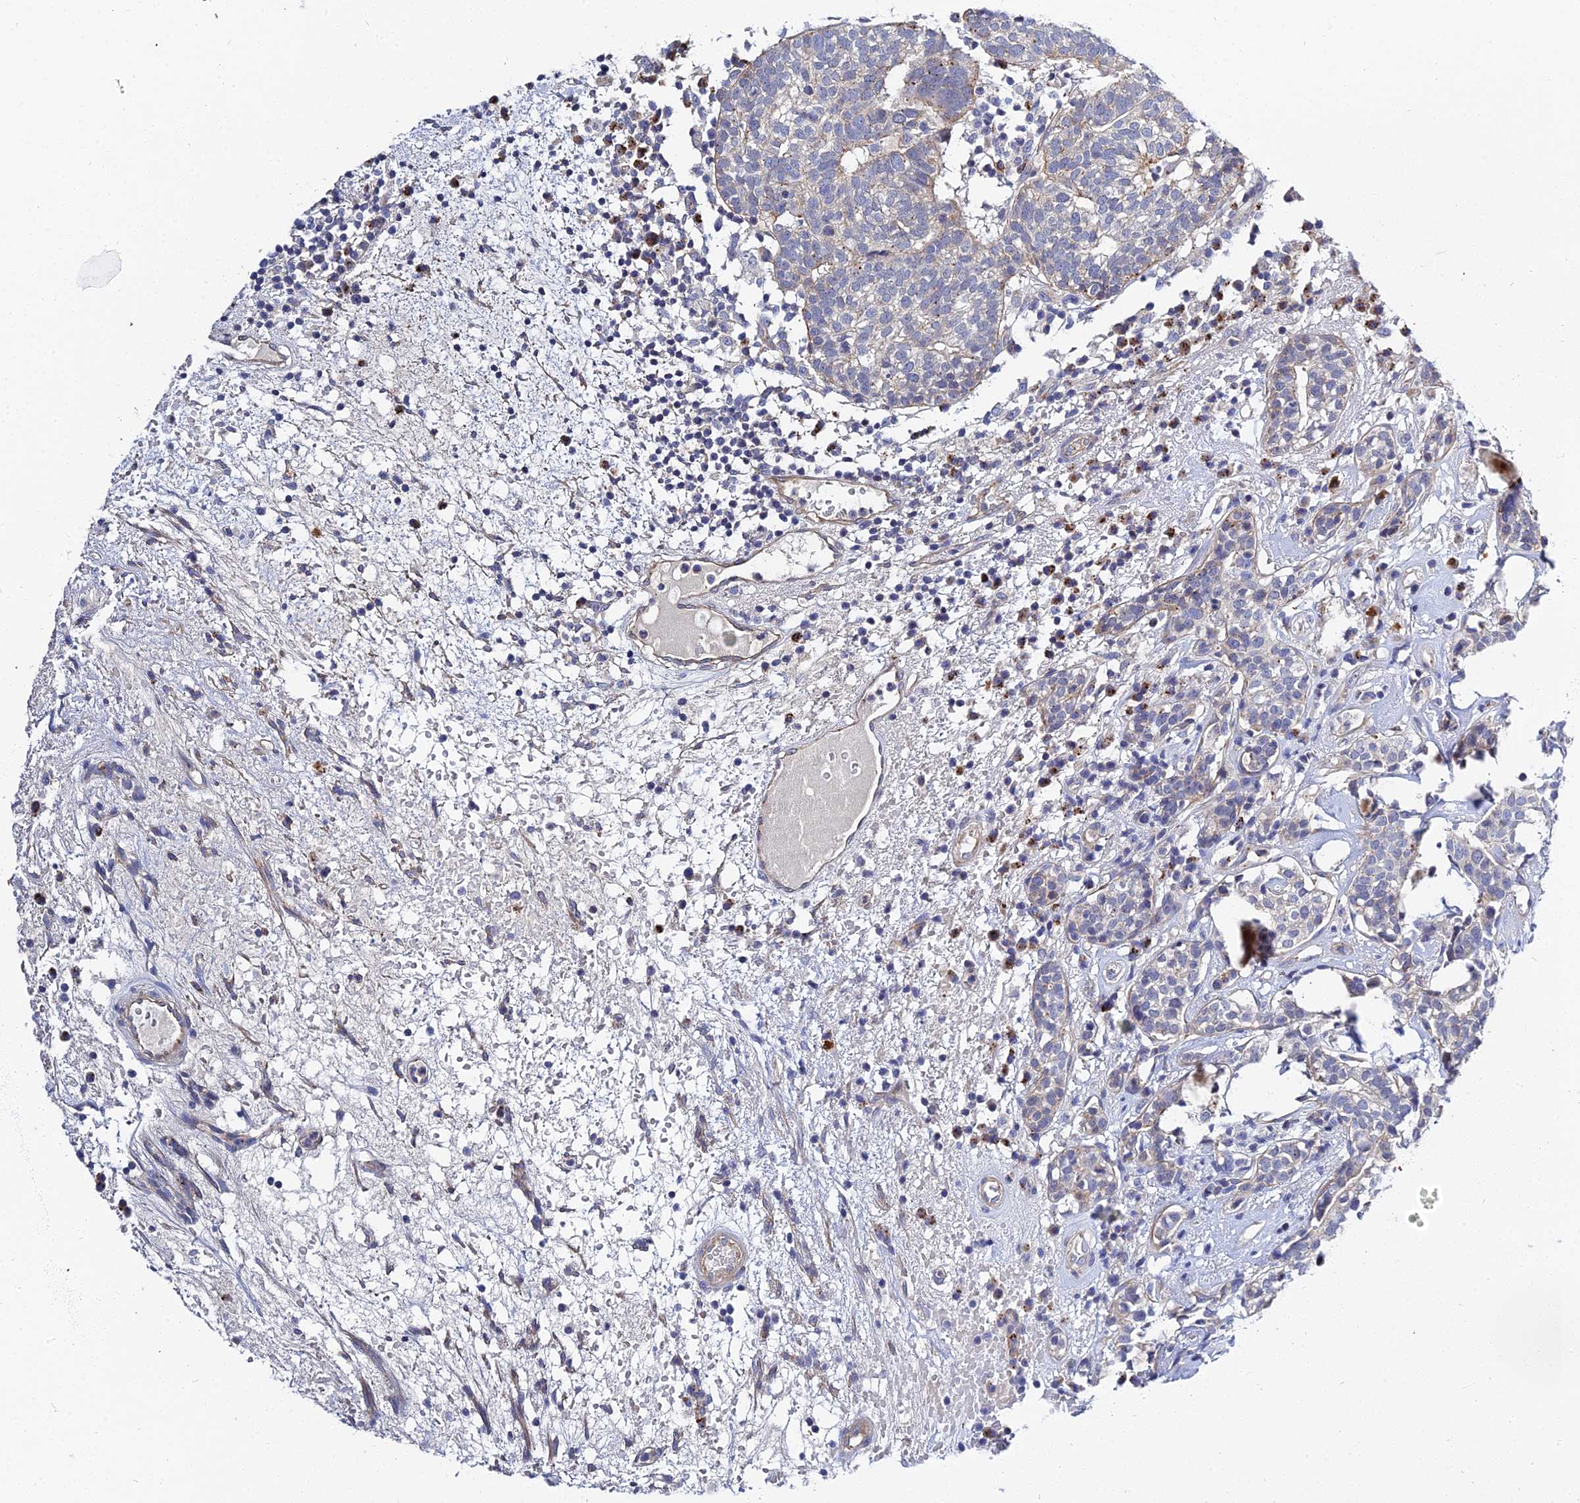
{"staining": {"intensity": "weak", "quantity": "<25%", "location": "cytoplasmic/membranous"}, "tissue": "head and neck cancer", "cell_type": "Tumor cells", "image_type": "cancer", "snomed": [{"axis": "morphology", "description": "Adenocarcinoma, NOS"}, {"axis": "topography", "description": "Salivary gland"}, {"axis": "topography", "description": "Head-Neck"}], "caption": "There is no significant staining in tumor cells of head and neck cancer.", "gene": "APOBEC3H", "patient": {"sex": "female", "age": 65}}